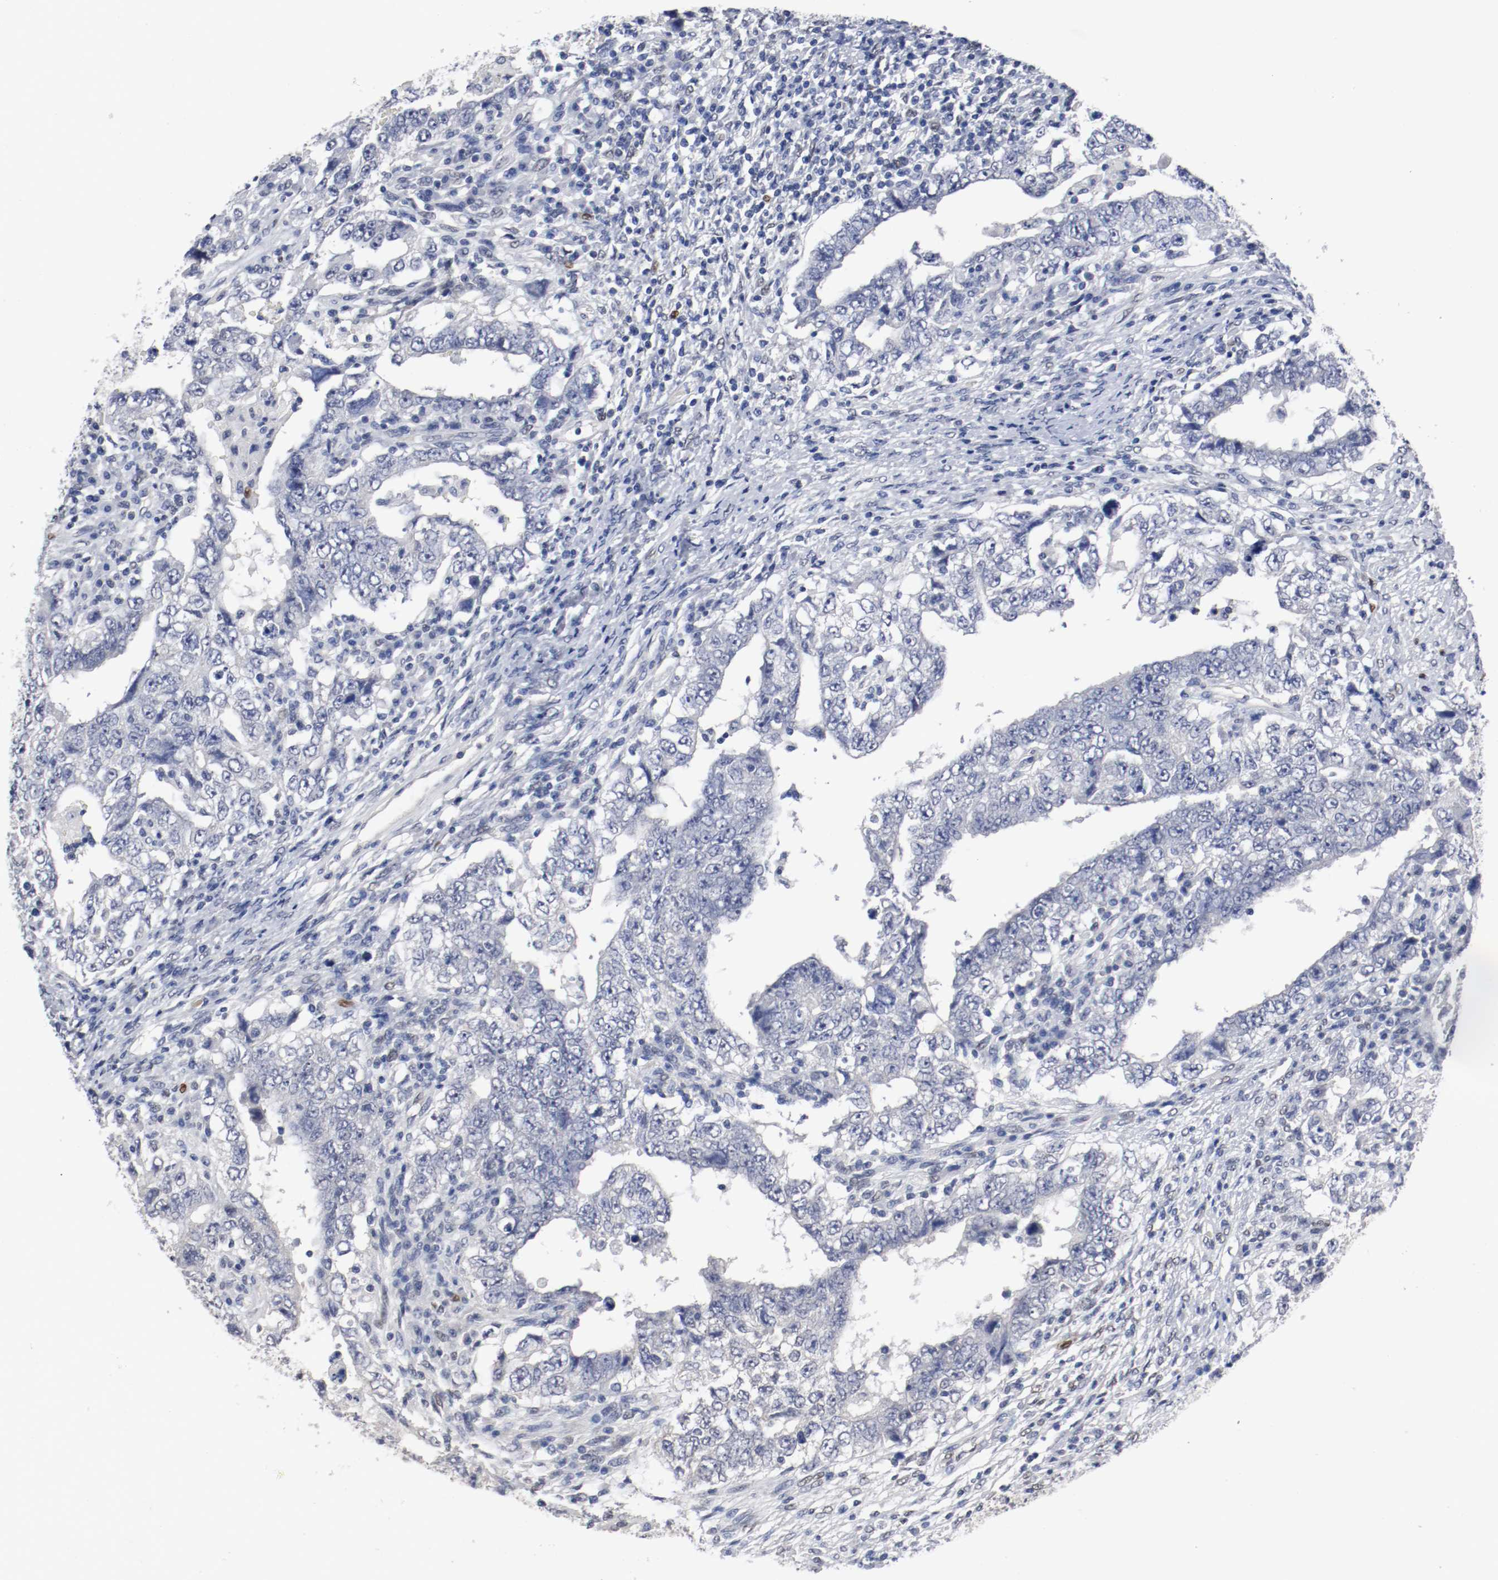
{"staining": {"intensity": "negative", "quantity": "none", "location": "none"}, "tissue": "testis cancer", "cell_type": "Tumor cells", "image_type": "cancer", "snomed": [{"axis": "morphology", "description": "Carcinoma, Embryonal, NOS"}, {"axis": "topography", "description": "Testis"}], "caption": "Tumor cells are negative for protein expression in human testis embryonal carcinoma. (DAB (3,3'-diaminobenzidine) immunohistochemistry (IHC) with hematoxylin counter stain).", "gene": "FOSL2", "patient": {"sex": "male", "age": 26}}